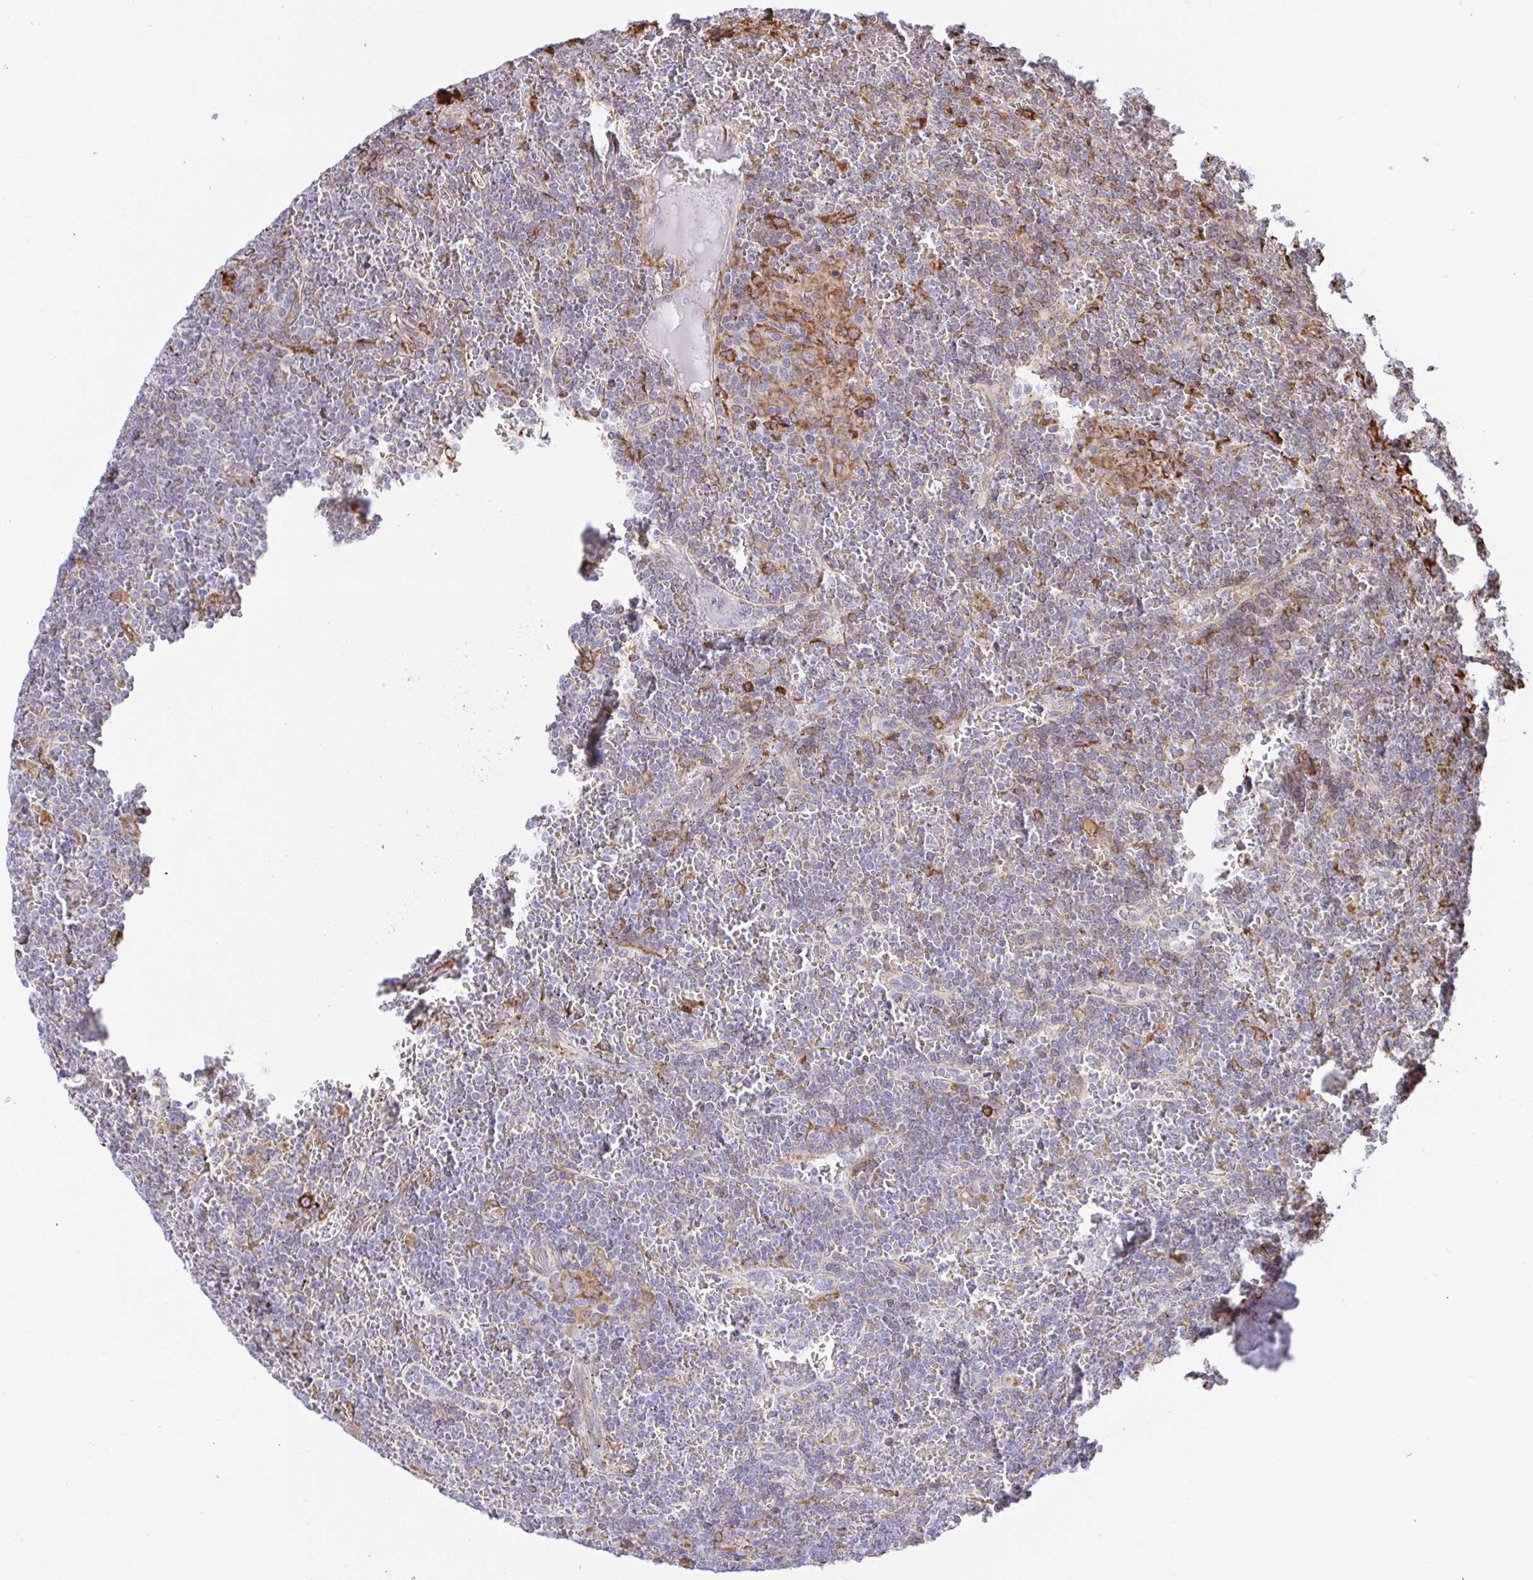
{"staining": {"intensity": "negative", "quantity": "none", "location": "none"}, "tissue": "lymphoma", "cell_type": "Tumor cells", "image_type": "cancer", "snomed": [{"axis": "morphology", "description": "Malignant lymphoma, non-Hodgkin's type, Low grade"}, {"axis": "topography", "description": "Spleen"}], "caption": "Protein analysis of lymphoma shows no significant expression in tumor cells.", "gene": "CLGN", "patient": {"sex": "female", "age": 19}}